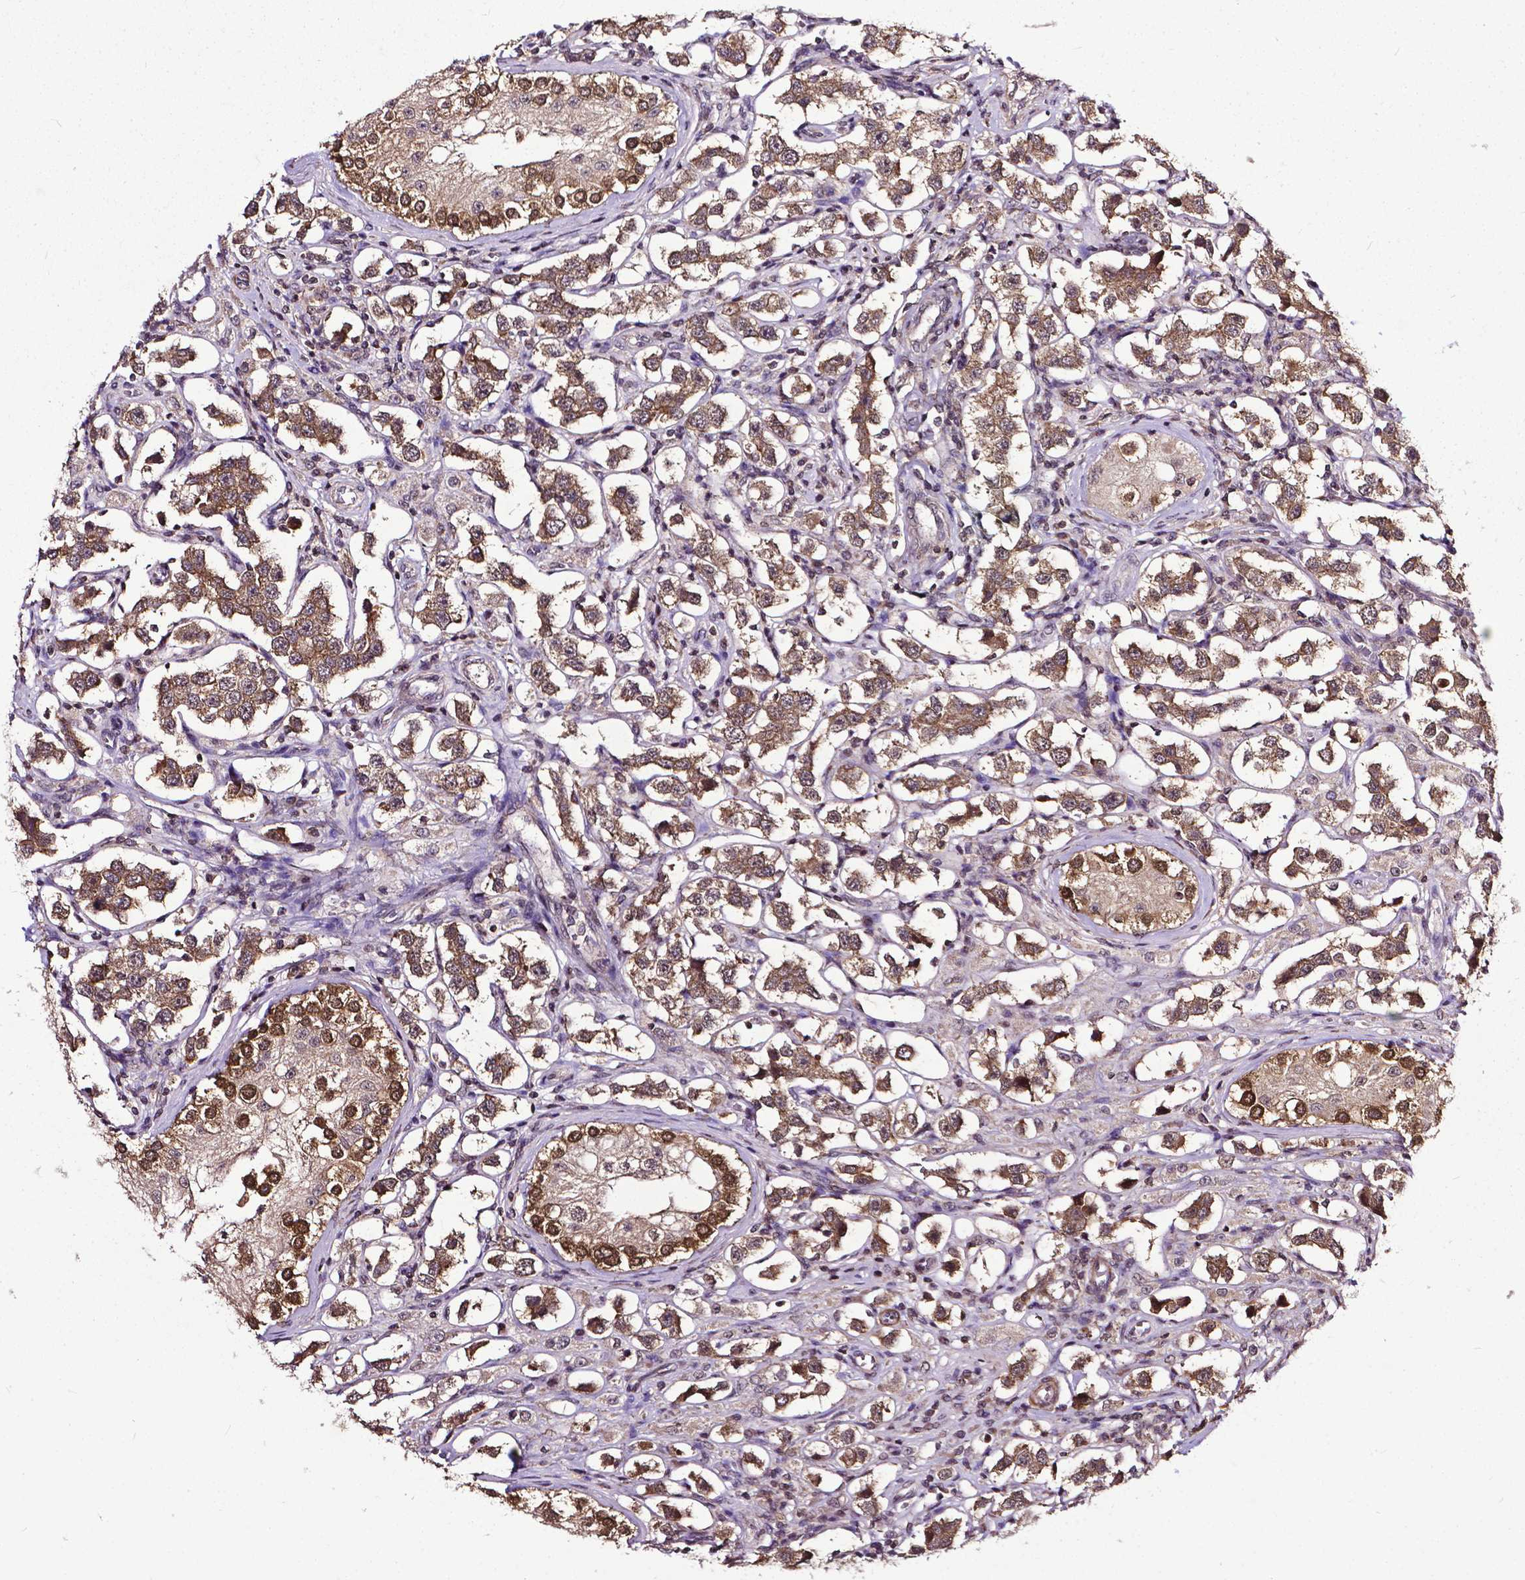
{"staining": {"intensity": "moderate", "quantity": ">75%", "location": "cytoplasmic/membranous,nuclear"}, "tissue": "testis cancer", "cell_type": "Tumor cells", "image_type": "cancer", "snomed": [{"axis": "morphology", "description": "Seminoma, NOS"}, {"axis": "topography", "description": "Testis"}], "caption": "This is an image of IHC staining of testis seminoma, which shows moderate expression in the cytoplasmic/membranous and nuclear of tumor cells.", "gene": "OTUB1", "patient": {"sex": "male", "age": 37}}